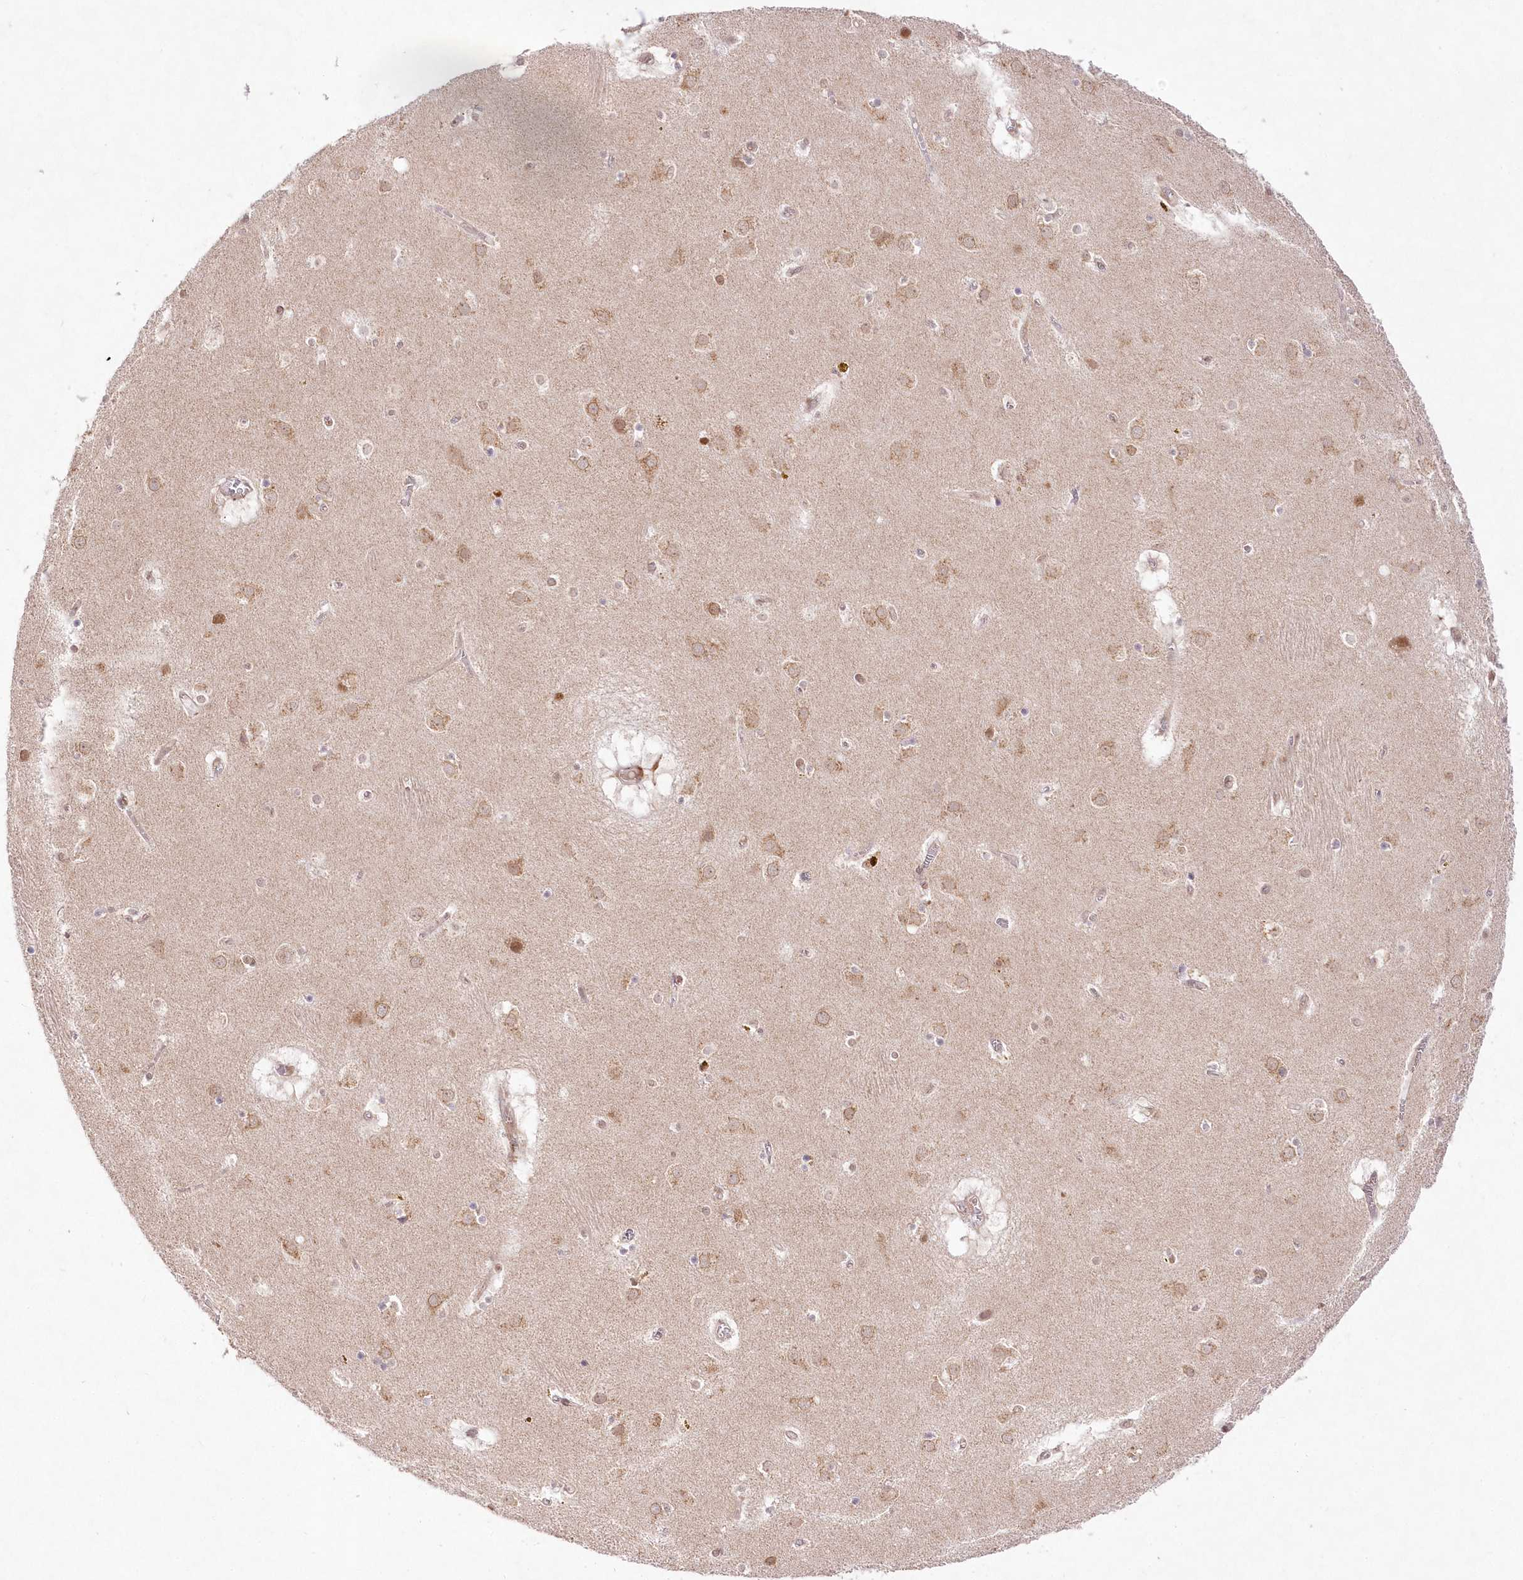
{"staining": {"intensity": "weak", "quantity": "25%-75%", "location": "nuclear"}, "tissue": "caudate", "cell_type": "Glial cells", "image_type": "normal", "snomed": [{"axis": "morphology", "description": "Normal tissue, NOS"}, {"axis": "topography", "description": "Lateral ventricle wall"}], "caption": "The image reveals a brown stain indicating the presence of a protein in the nuclear of glial cells in caudate.", "gene": "LDB1", "patient": {"sex": "male", "age": 70}}